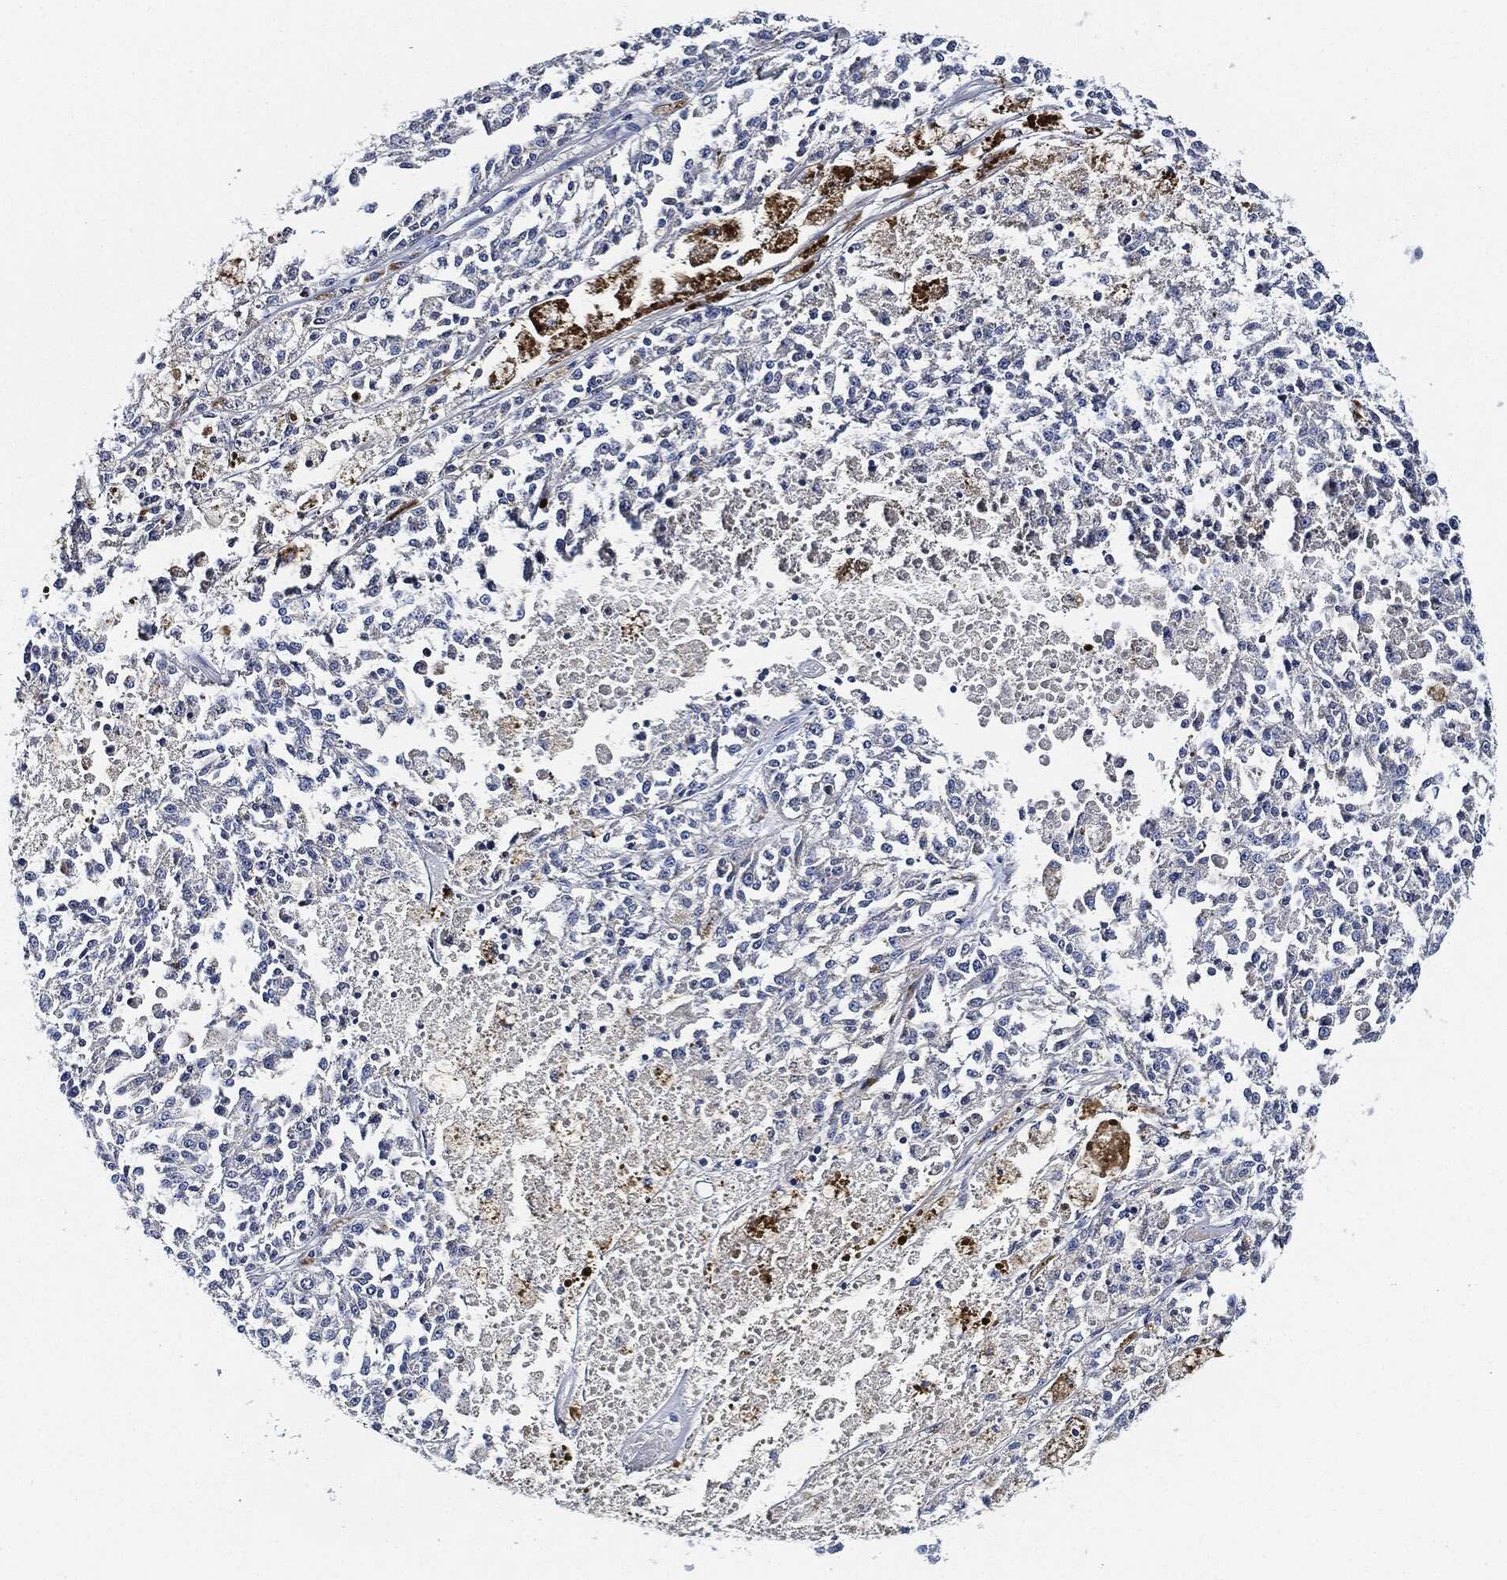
{"staining": {"intensity": "negative", "quantity": "none", "location": "none"}, "tissue": "melanoma", "cell_type": "Tumor cells", "image_type": "cancer", "snomed": [{"axis": "morphology", "description": "Malignant melanoma, Metastatic site"}, {"axis": "topography", "description": "Lymph node"}], "caption": "A high-resolution image shows immunohistochemistry (IHC) staining of malignant melanoma (metastatic site), which displays no significant positivity in tumor cells. The staining is performed using DAB (3,3'-diaminobenzidine) brown chromogen with nuclei counter-stained in using hematoxylin.", "gene": "THSD1", "patient": {"sex": "female", "age": 64}}